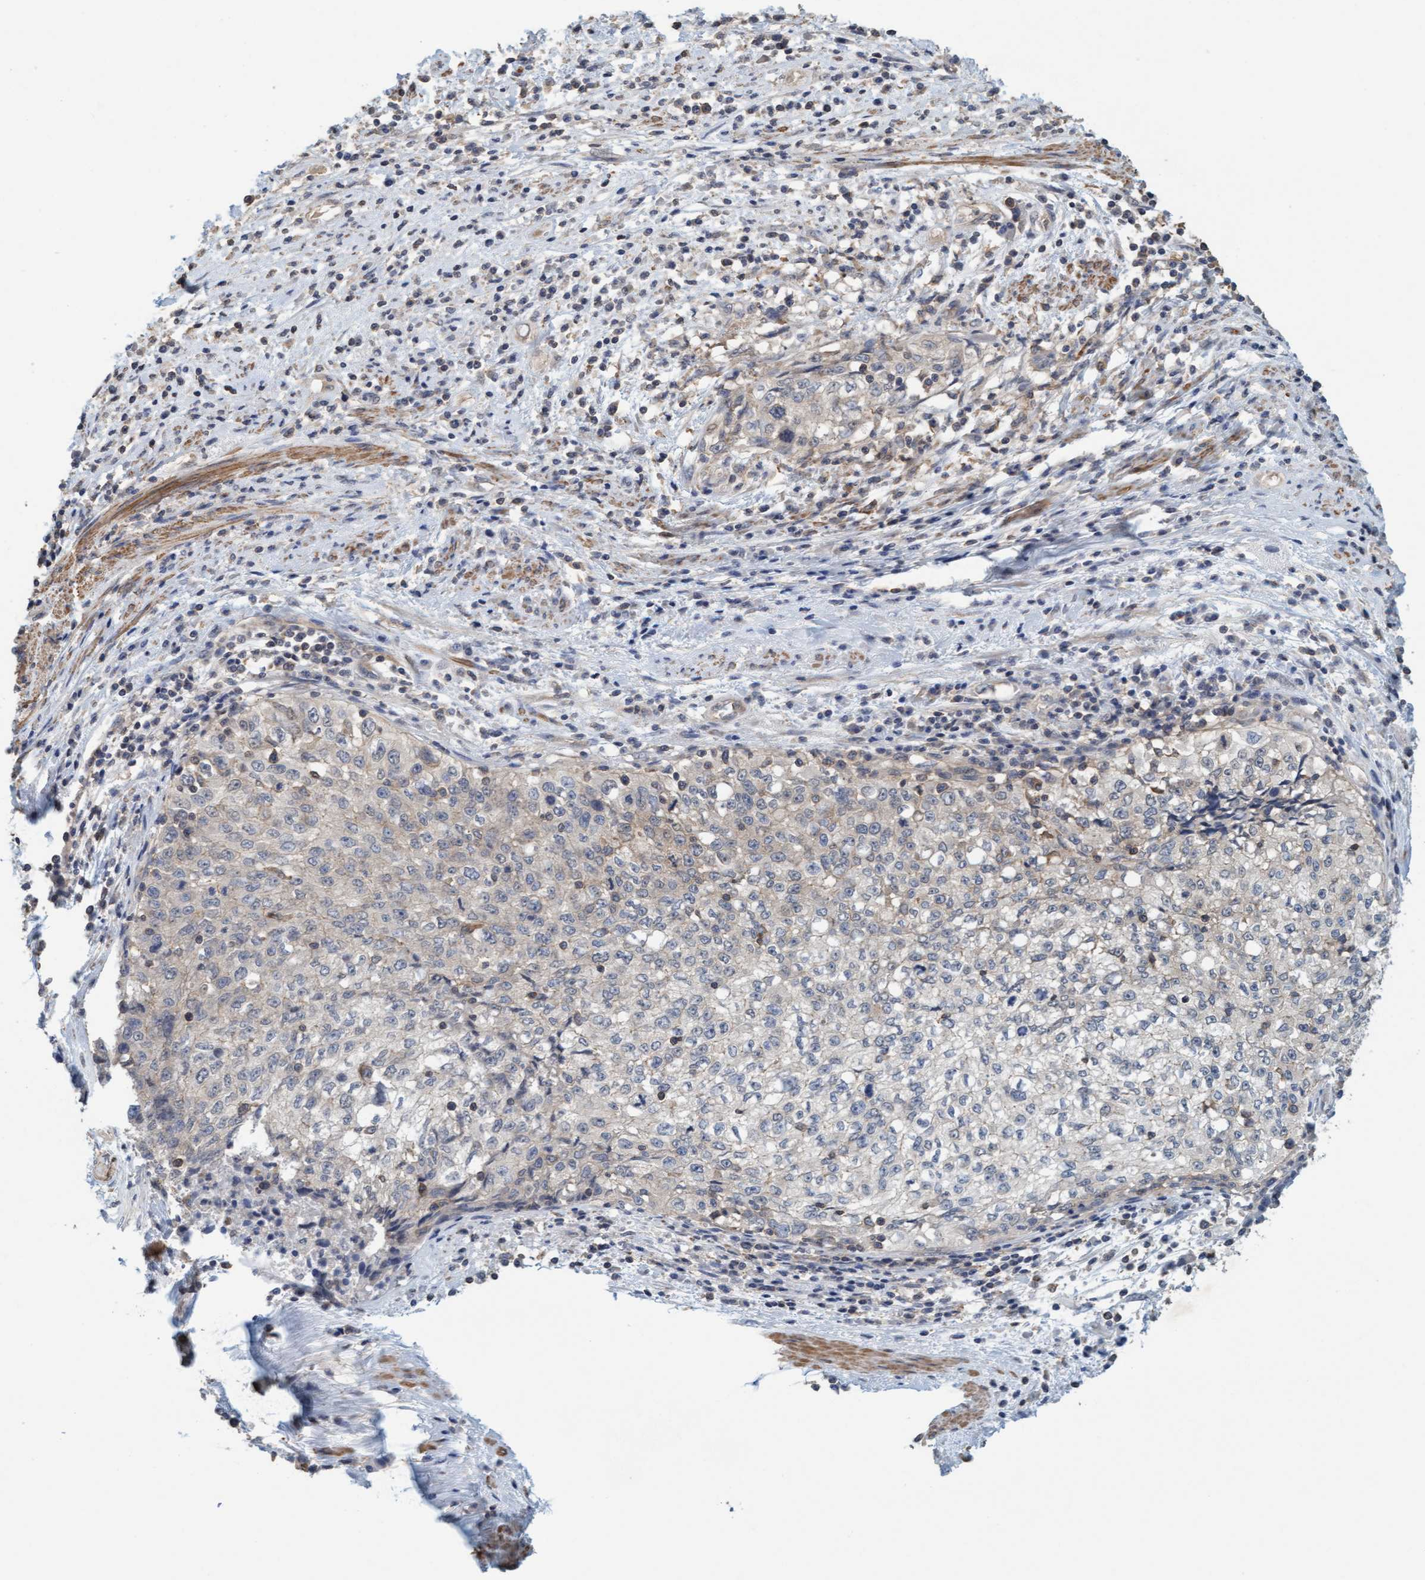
{"staining": {"intensity": "negative", "quantity": "none", "location": "none"}, "tissue": "cervical cancer", "cell_type": "Tumor cells", "image_type": "cancer", "snomed": [{"axis": "morphology", "description": "Squamous cell carcinoma, NOS"}, {"axis": "topography", "description": "Cervix"}], "caption": "A high-resolution photomicrograph shows immunohistochemistry staining of squamous cell carcinoma (cervical), which exhibits no significant staining in tumor cells.", "gene": "FXR2", "patient": {"sex": "female", "age": 57}}